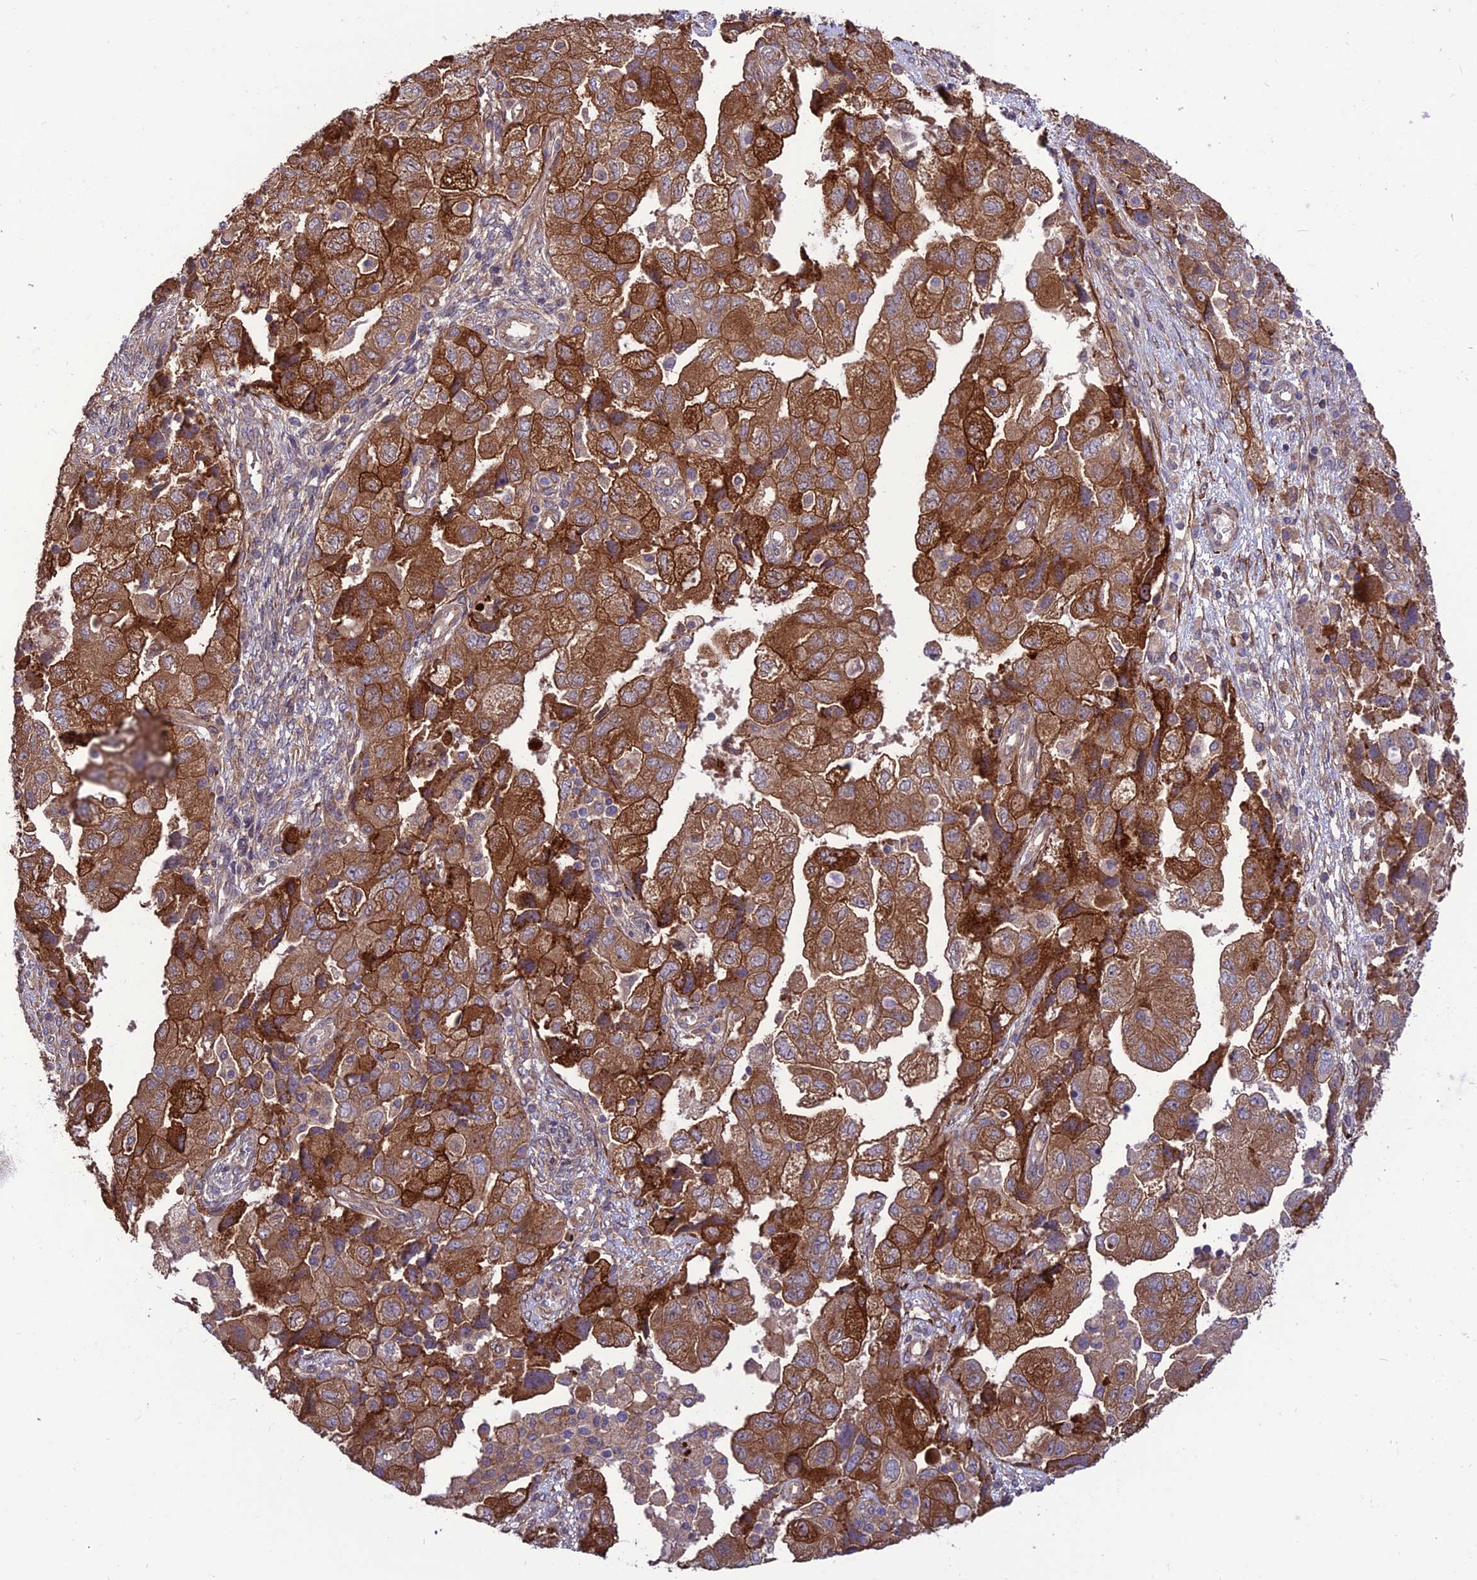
{"staining": {"intensity": "strong", "quantity": ">75%", "location": "cytoplasmic/membranous"}, "tissue": "ovarian cancer", "cell_type": "Tumor cells", "image_type": "cancer", "snomed": [{"axis": "morphology", "description": "Carcinoma, NOS"}, {"axis": "morphology", "description": "Cystadenocarcinoma, serous, NOS"}, {"axis": "topography", "description": "Ovary"}], "caption": "A high-resolution histopathology image shows immunohistochemistry (IHC) staining of ovarian carcinoma, which displays strong cytoplasmic/membranous expression in approximately >75% of tumor cells.", "gene": "CRTAP", "patient": {"sex": "female", "age": 69}}